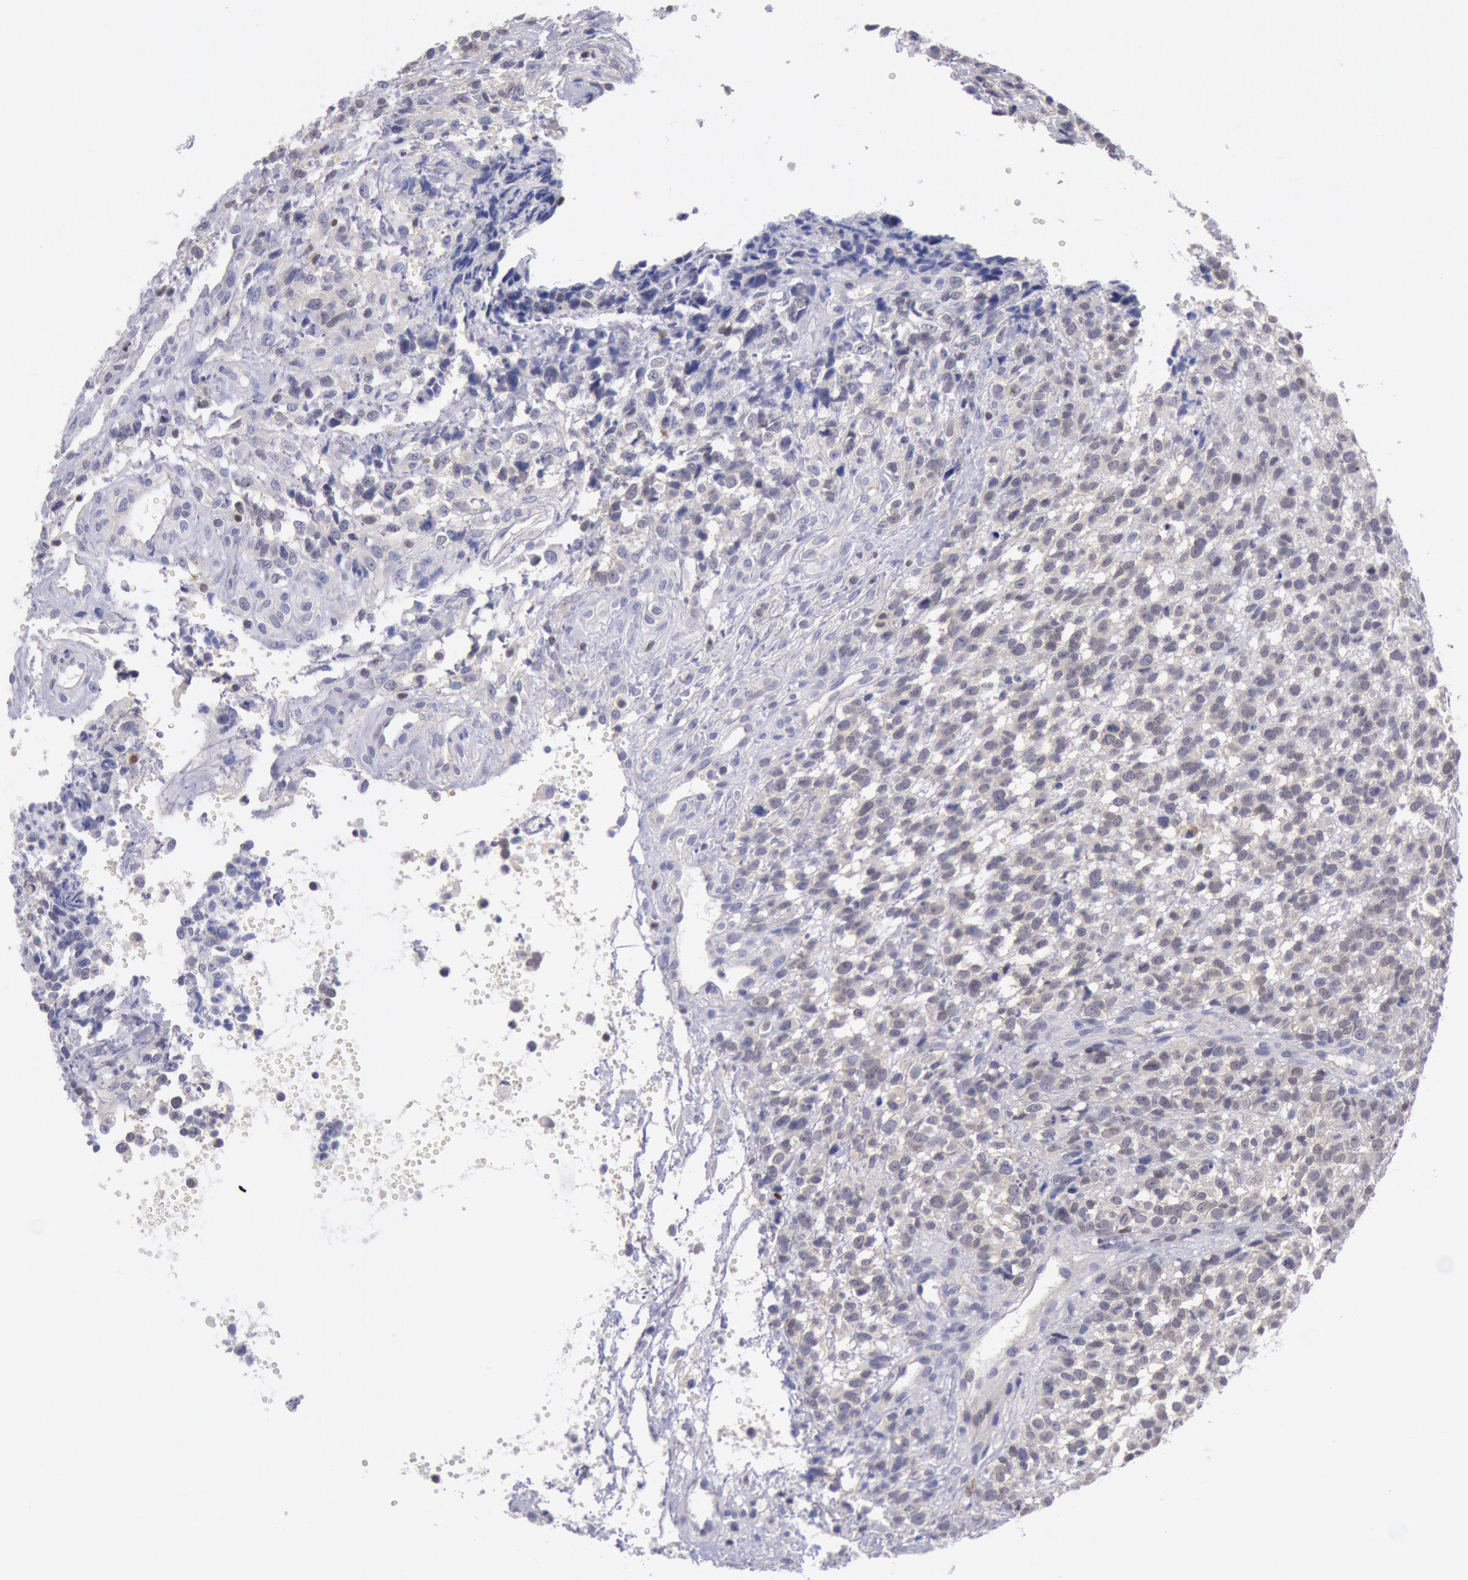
{"staining": {"intensity": "weak", "quantity": "<25%", "location": "nuclear"}, "tissue": "glioma", "cell_type": "Tumor cells", "image_type": "cancer", "snomed": [{"axis": "morphology", "description": "Glioma, malignant, High grade"}, {"axis": "topography", "description": "Brain"}], "caption": "High magnification brightfield microscopy of glioma stained with DAB (brown) and counterstained with hematoxylin (blue): tumor cells show no significant staining.", "gene": "RPS6KA5", "patient": {"sex": "male", "age": 66}}